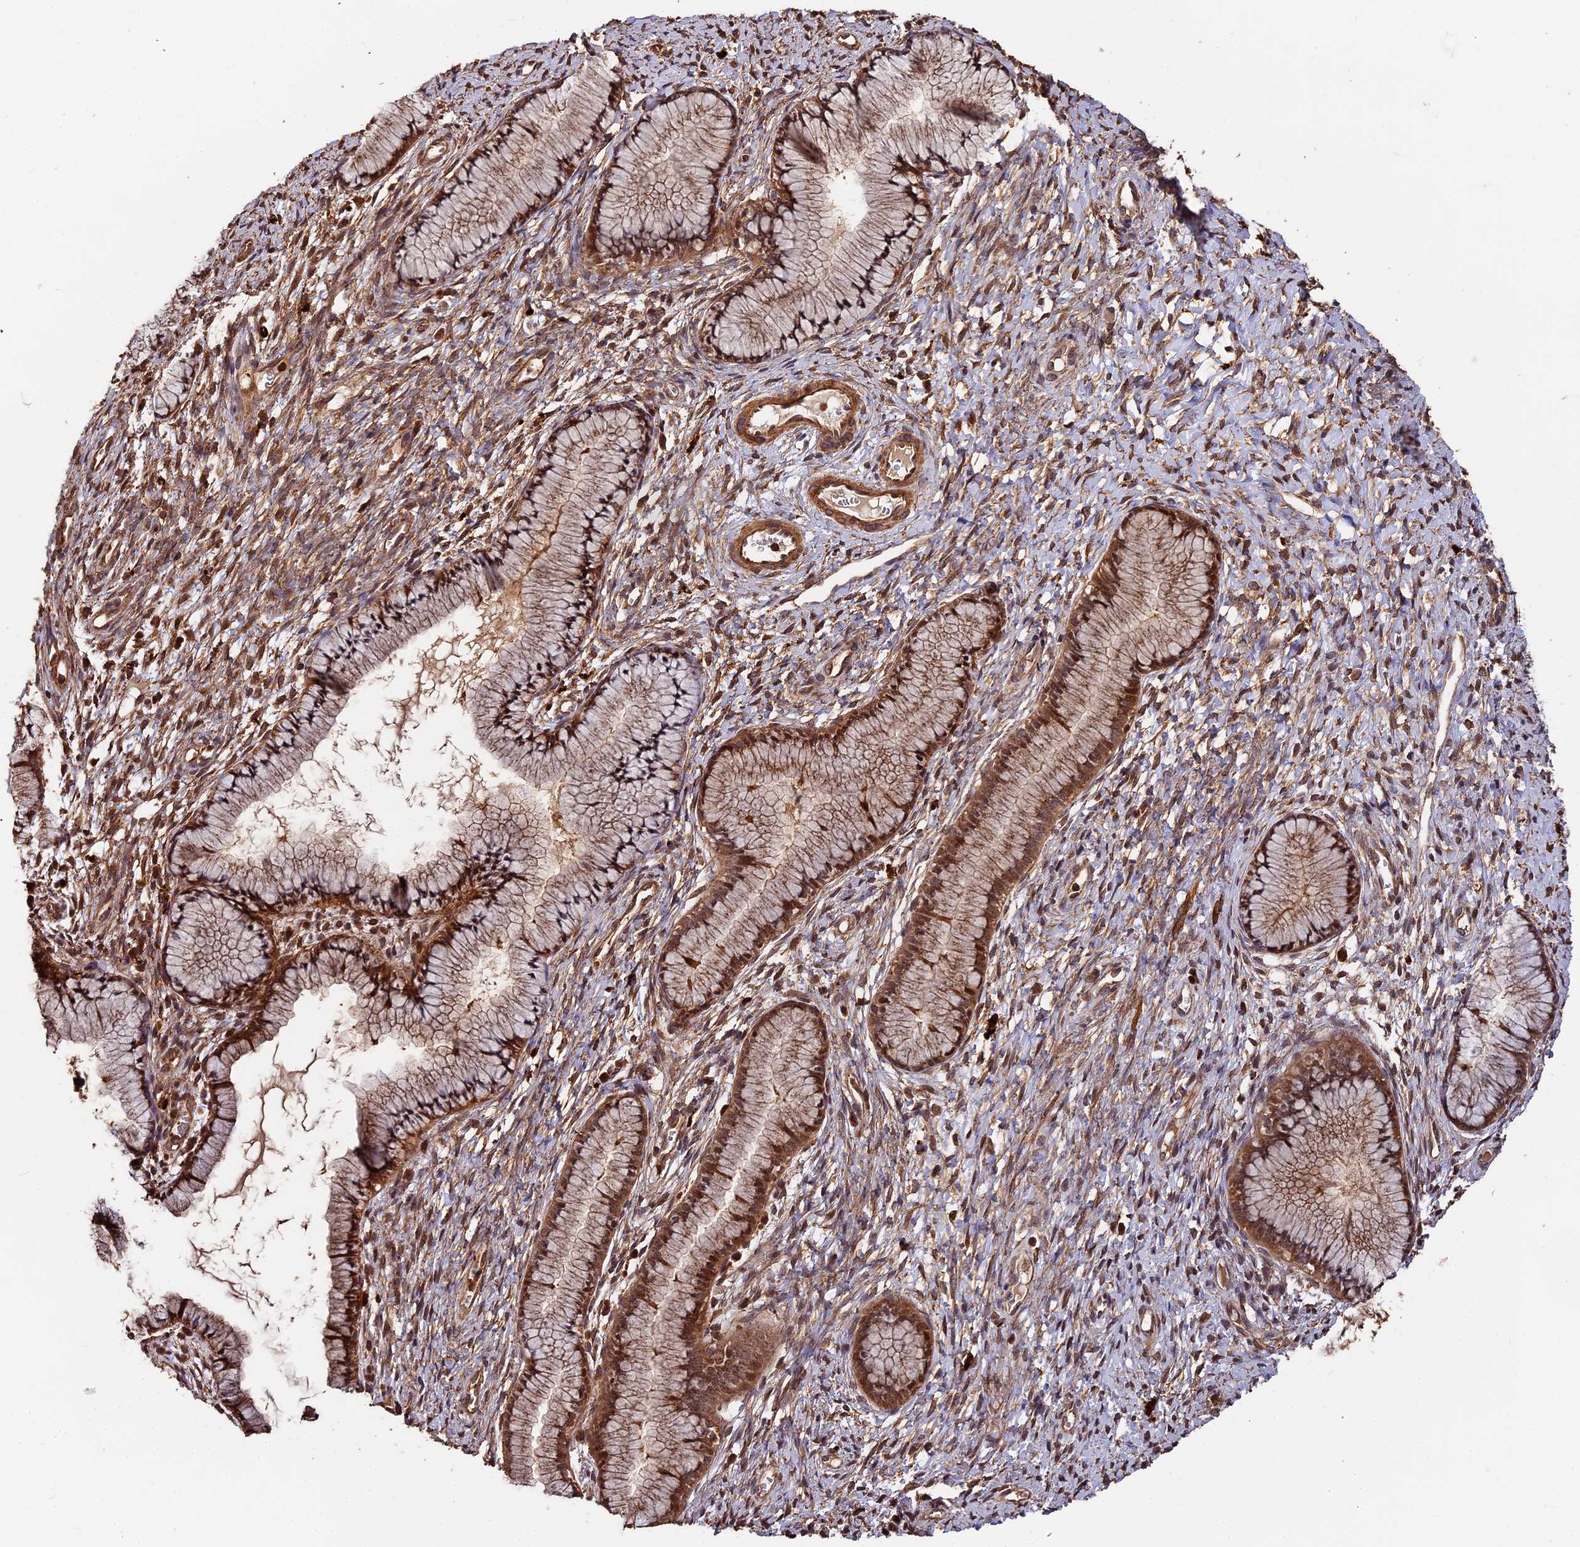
{"staining": {"intensity": "moderate", "quantity": ">75%", "location": "cytoplasmic/membranous,nuclear"}, "tissue": "cervix", "cell_type": "Glandular cells", "image_type": "normal", "snomed": [{"axis": "morphology", "description": "Normal tissue, NOS"}, {"axis": "topography", "description": "Cervix"}], "caption": "Cervix stained with immunohistochemistry (IHC) reveals moderate cytoplasmic/membranous,nuclear staining in approximately >75% of glandular cells. Nuclei are stained in blue.", "gene": "MMP15", "patient": {"sex": "female", "age": 42}}